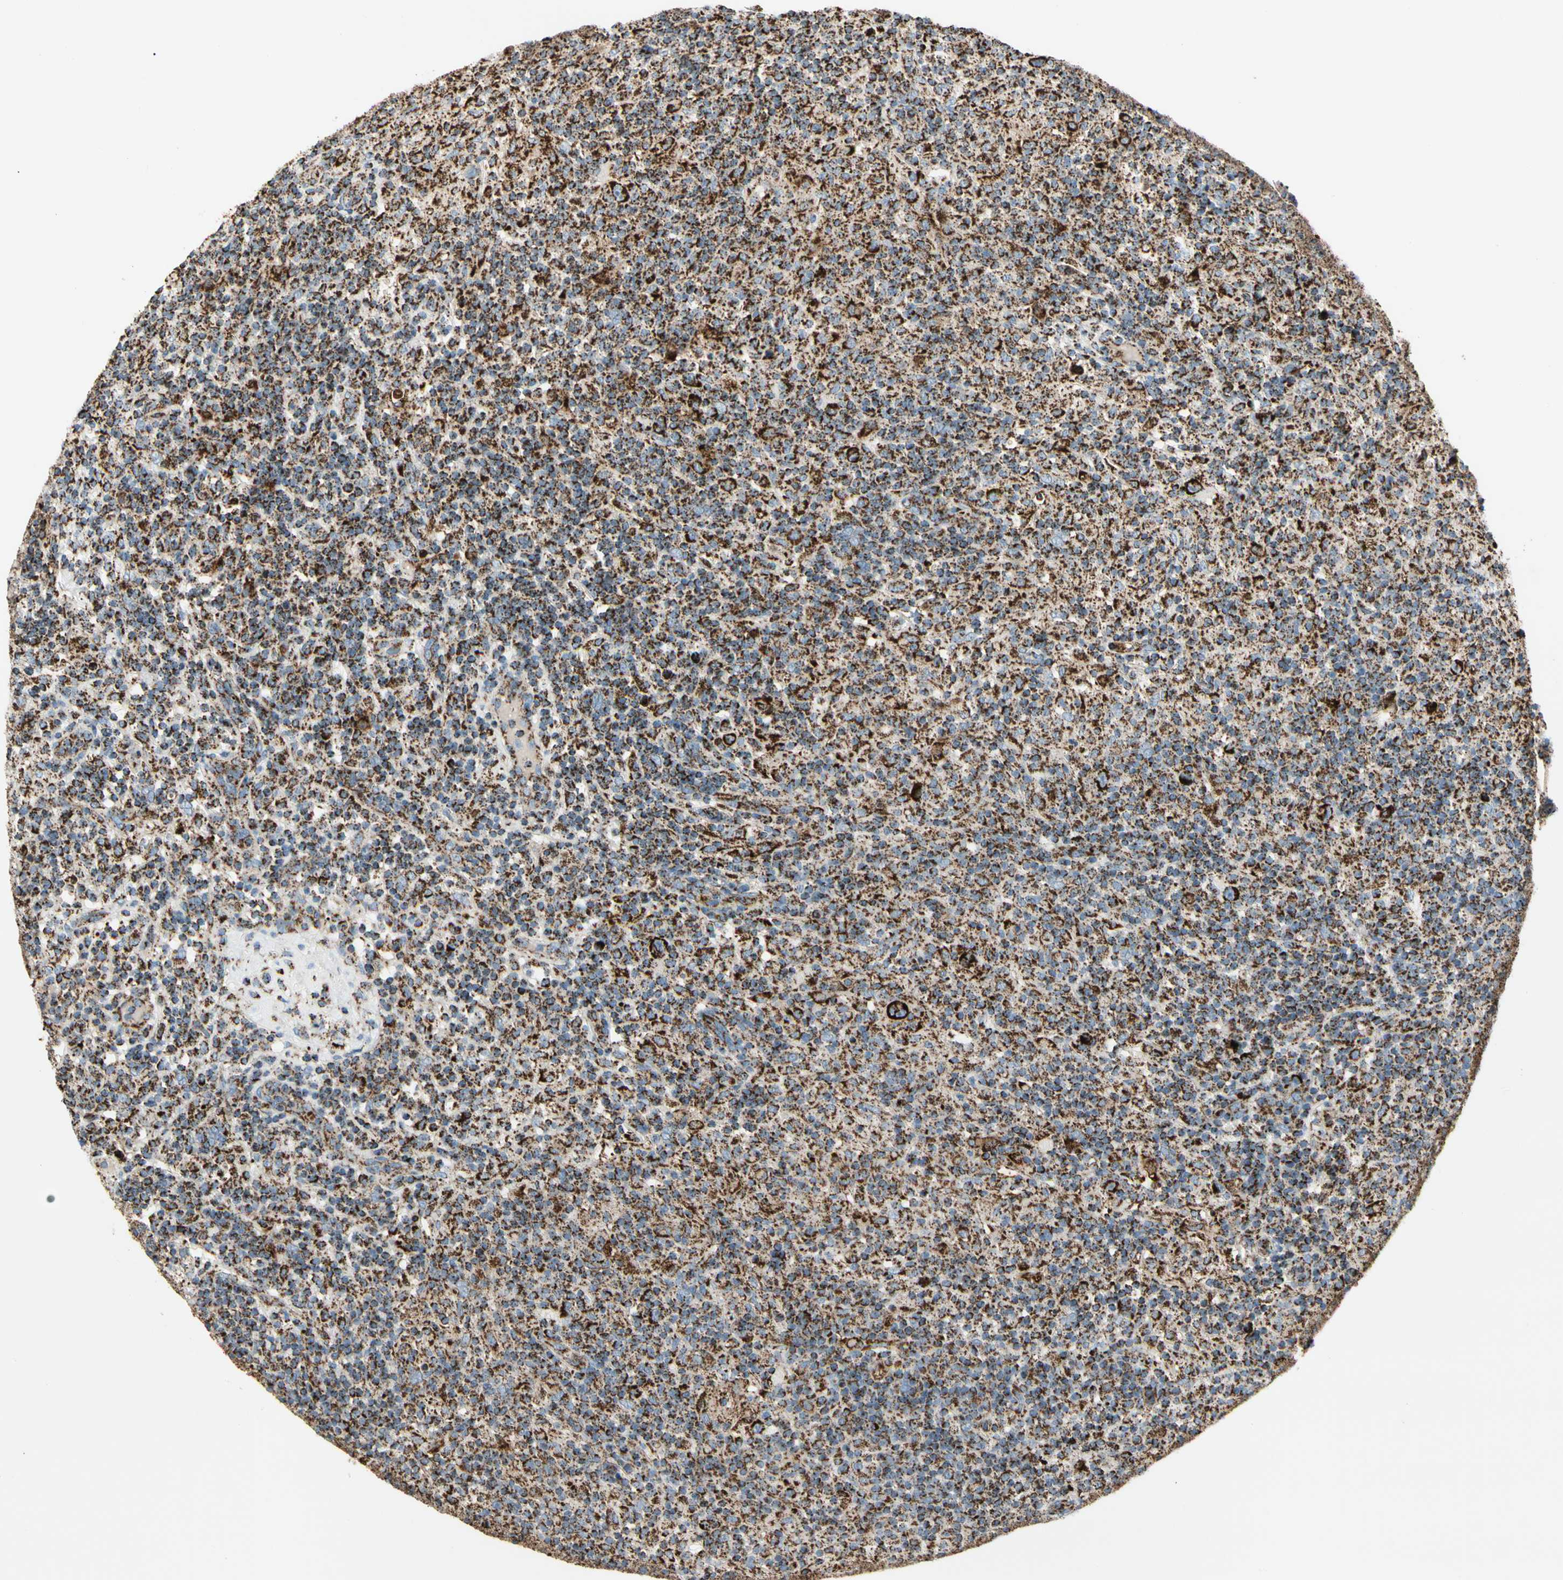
{"staining": {"intensity": "strong", "quantity": ">75%", "location": "cytoplasmic/membranous"}, "tissue": "lymphoma", "cell_type": "Tumor cells", "image_type": "cancer", "snomed": [{"axis": "morphology", "description": "Hodgkin's disease, NOS"}, {"axis": "topography", "description": "Lymph node"}], "caption": "Protein staining demonstrates strong cytoplasmic/membranous expression in about >75% of tumor cells in Hodgkin's disease. The staining was performed using DAB, with brown indicating positive protein expression. Nuclei are stained blue with hematoxylin.", "gene": "ME2", "patient": {"sex": "male", "age": 70}}